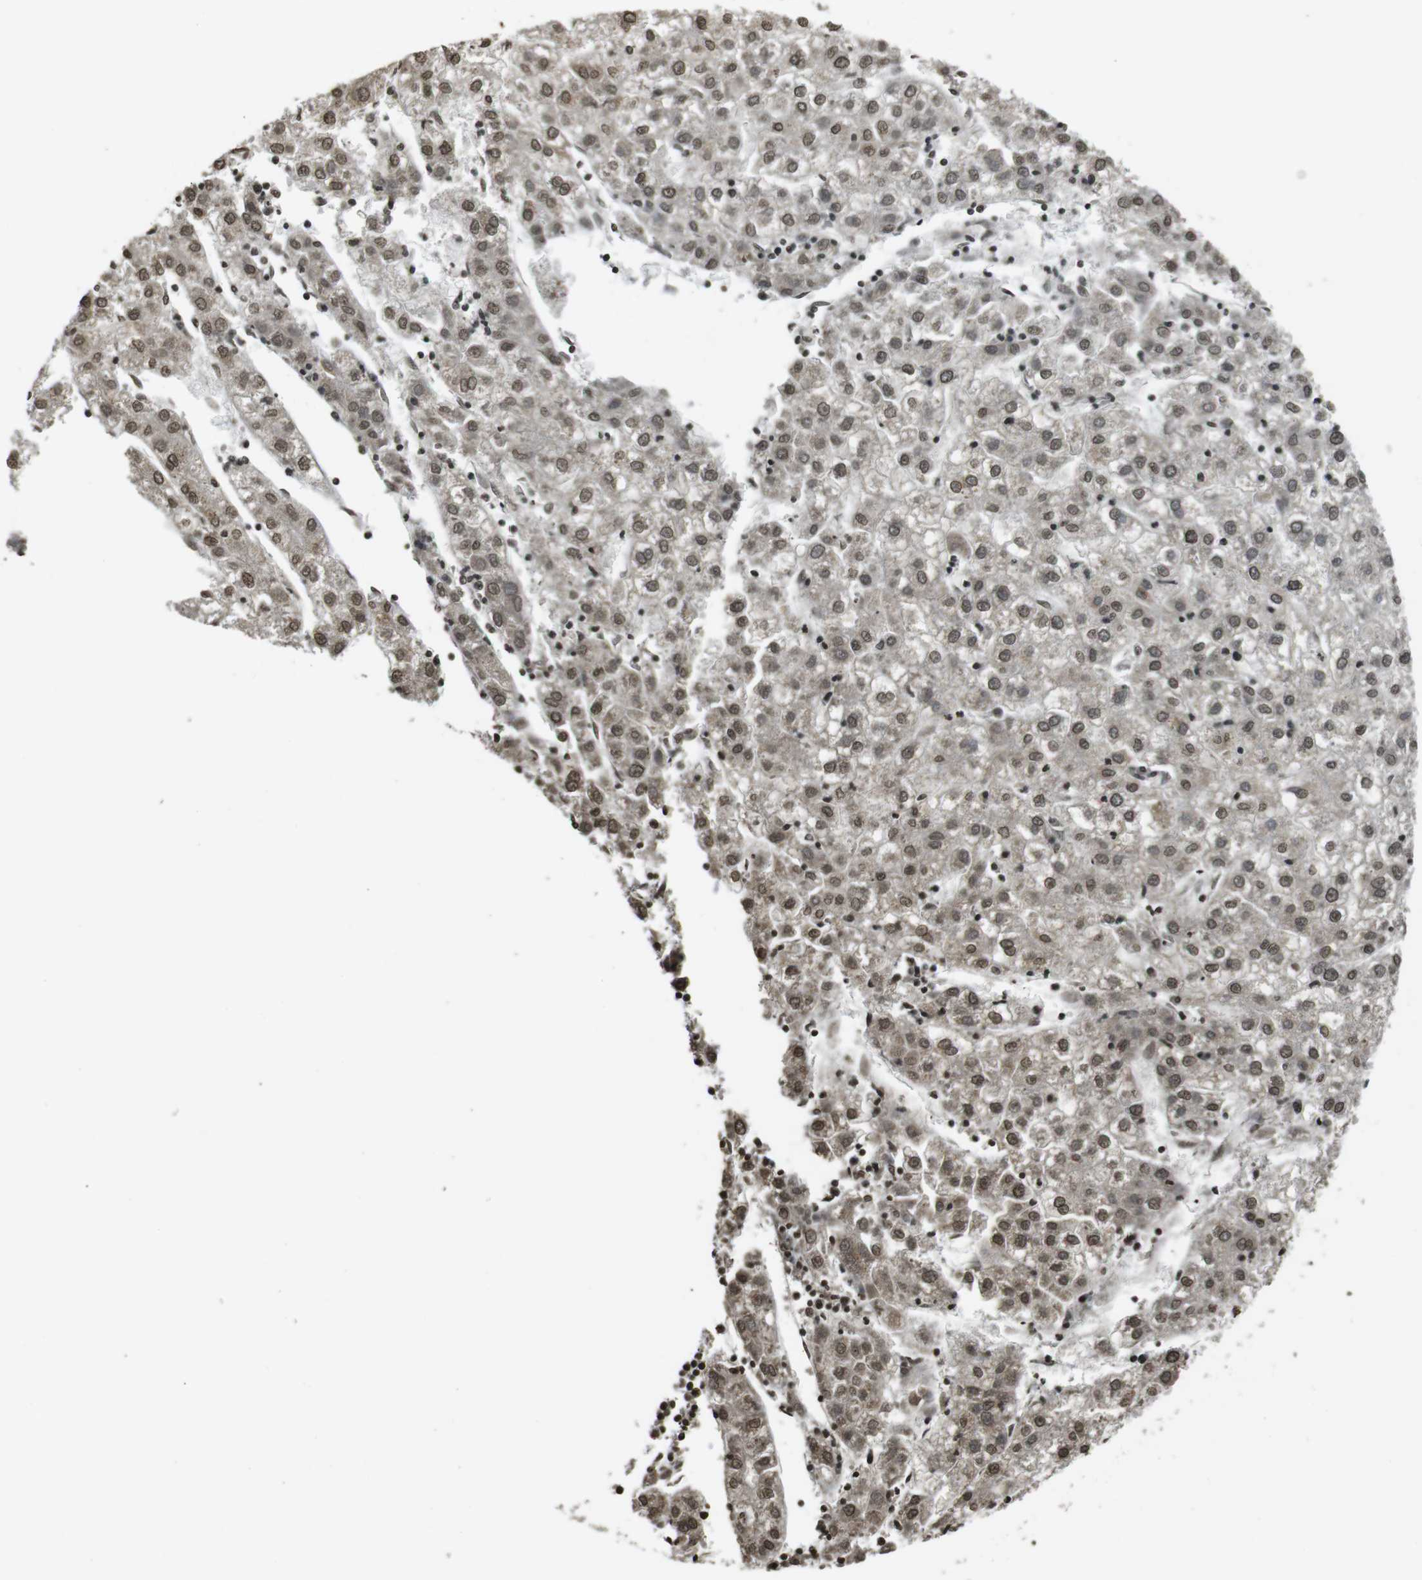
{"staining": {"intensity": "moderate", "quantity": ">75%", "location": "nuclear"}, "tissue": "liver cancer", "cell_type": "Tumor cells", "image_type": "cancer", "snomed": [{"axis": "morphology", "description": "Carcinoma, Hepatocellular, NOS"}, {"axis": "topography", "description": "Liver"}], "caption": "Approximately >75% of tumor cells in human liver cancer (hepatocellular carcinoma) show moderate nuclear protein expression as visualized by brown immunohistochemical staining.", "gene": "MAF", "patient": {"sex": "male", "age": 72}}